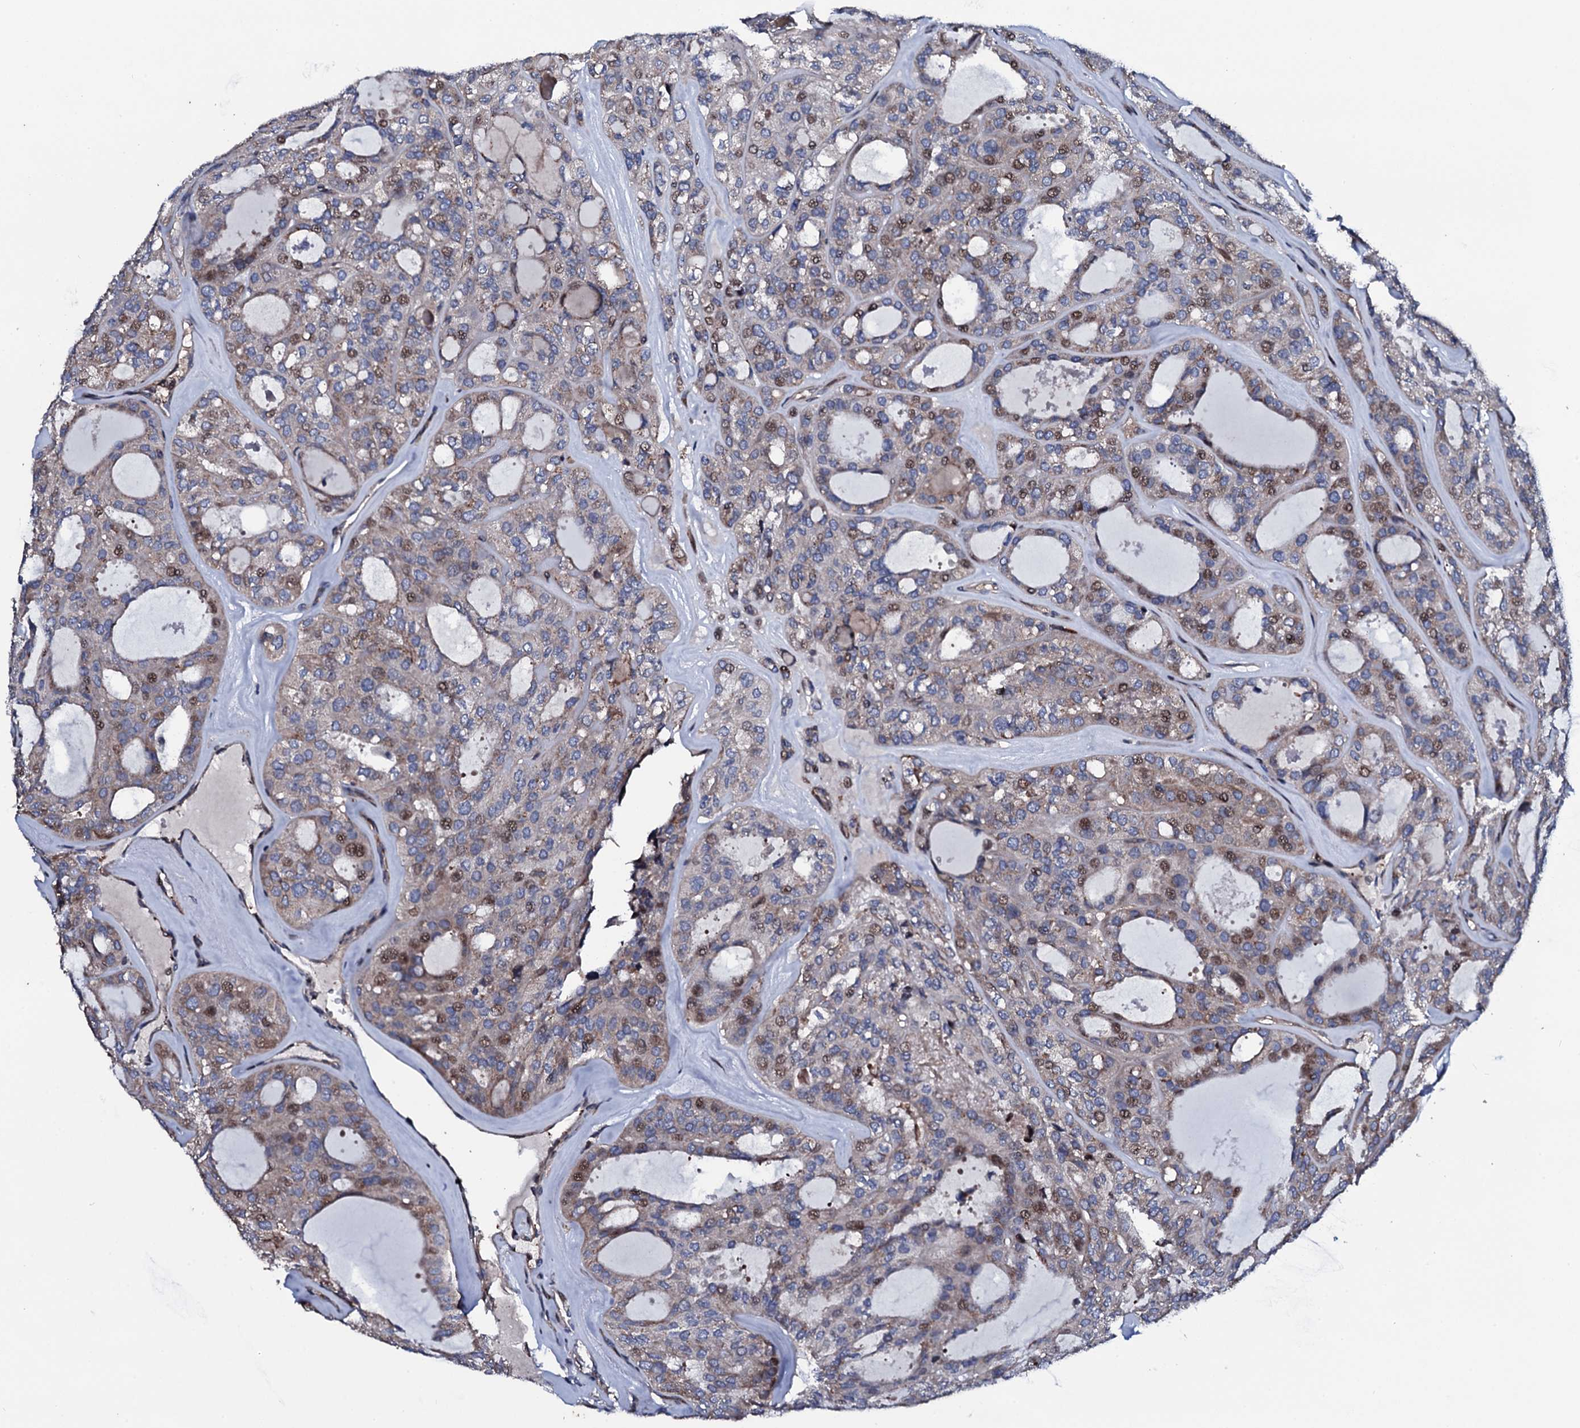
{"staining": {"intensity": "weak", "quantity": "<25%", "location": "cytoplasmic/membranous,nuclear"}, "tissue": "thyroid cancer", "cell_type": "Tumor cells", "image_type": "cancer", "snomed": [{"axis": "morphology", "description": "Follicular adenoma carcinoma, NOS"}, {"axis": "topography", "description": "Thyroid gland"}], "caption": "DAB immunohistochemical staining of human thyroid cancer exhibits no significant positivity in tumor cells.", "gene": "PLET1", "patient": {"sex": "male", "age": 75}}